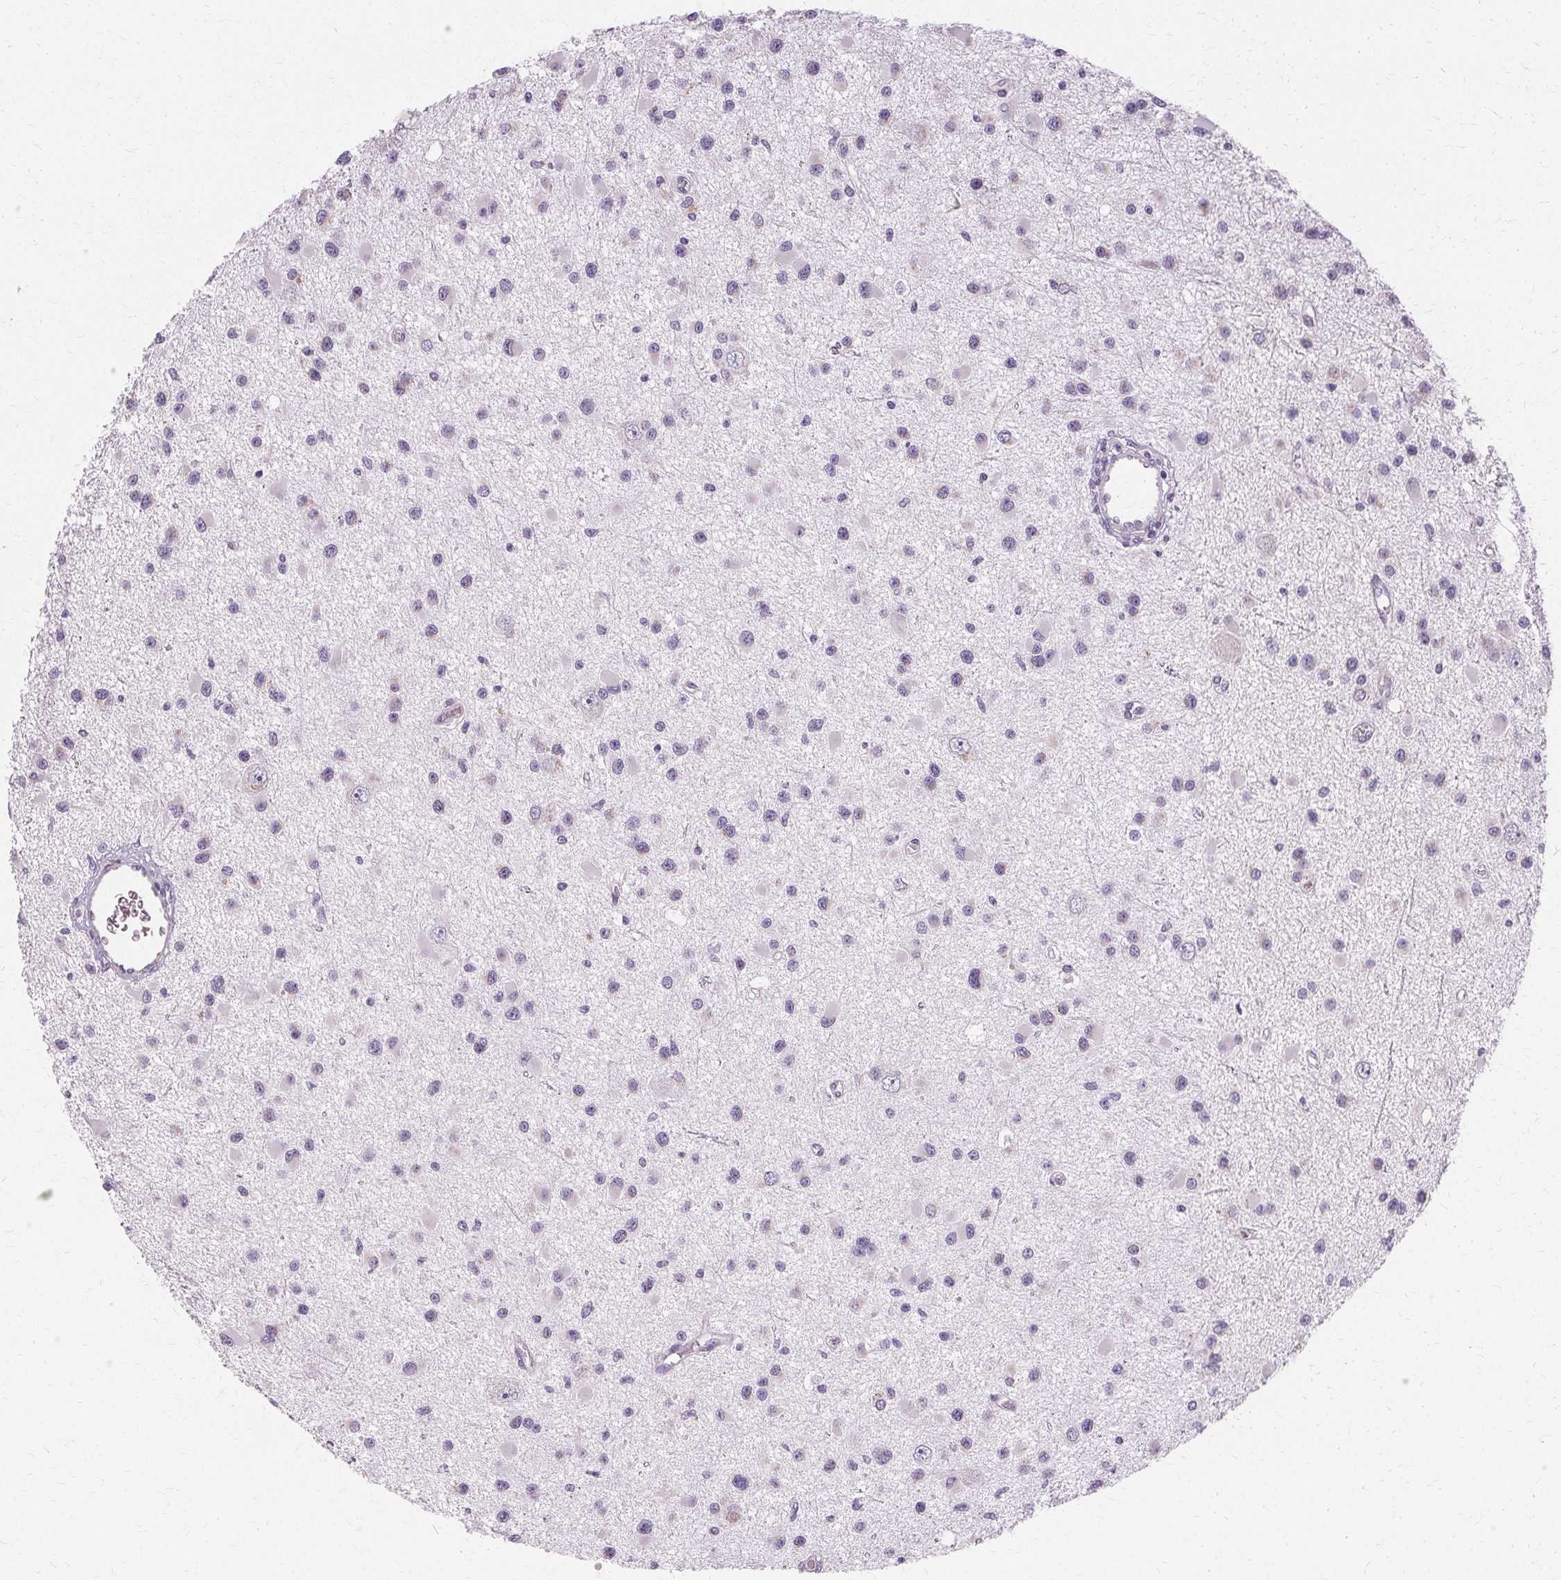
{"staining": {"intensity": "negative", "quantity": "none", "location": "none"}, "tissue": "glioma", "cell_type": "Tumor cells", "image_type": "cancer", "snomed": [{"axis": "morphology", "description": "Glioma, malignant, High grade"}, {"axis": "topography", "description": "Brain"}], "caption": "This is a image of immunohistochemistry (IHC) staining of malignant glioma (high-grade), which shows no expression in tumor cells. Nuclei are stained in blue.", "gene": "FCRL3", "patient": {"sex": "male", "age": 54}}